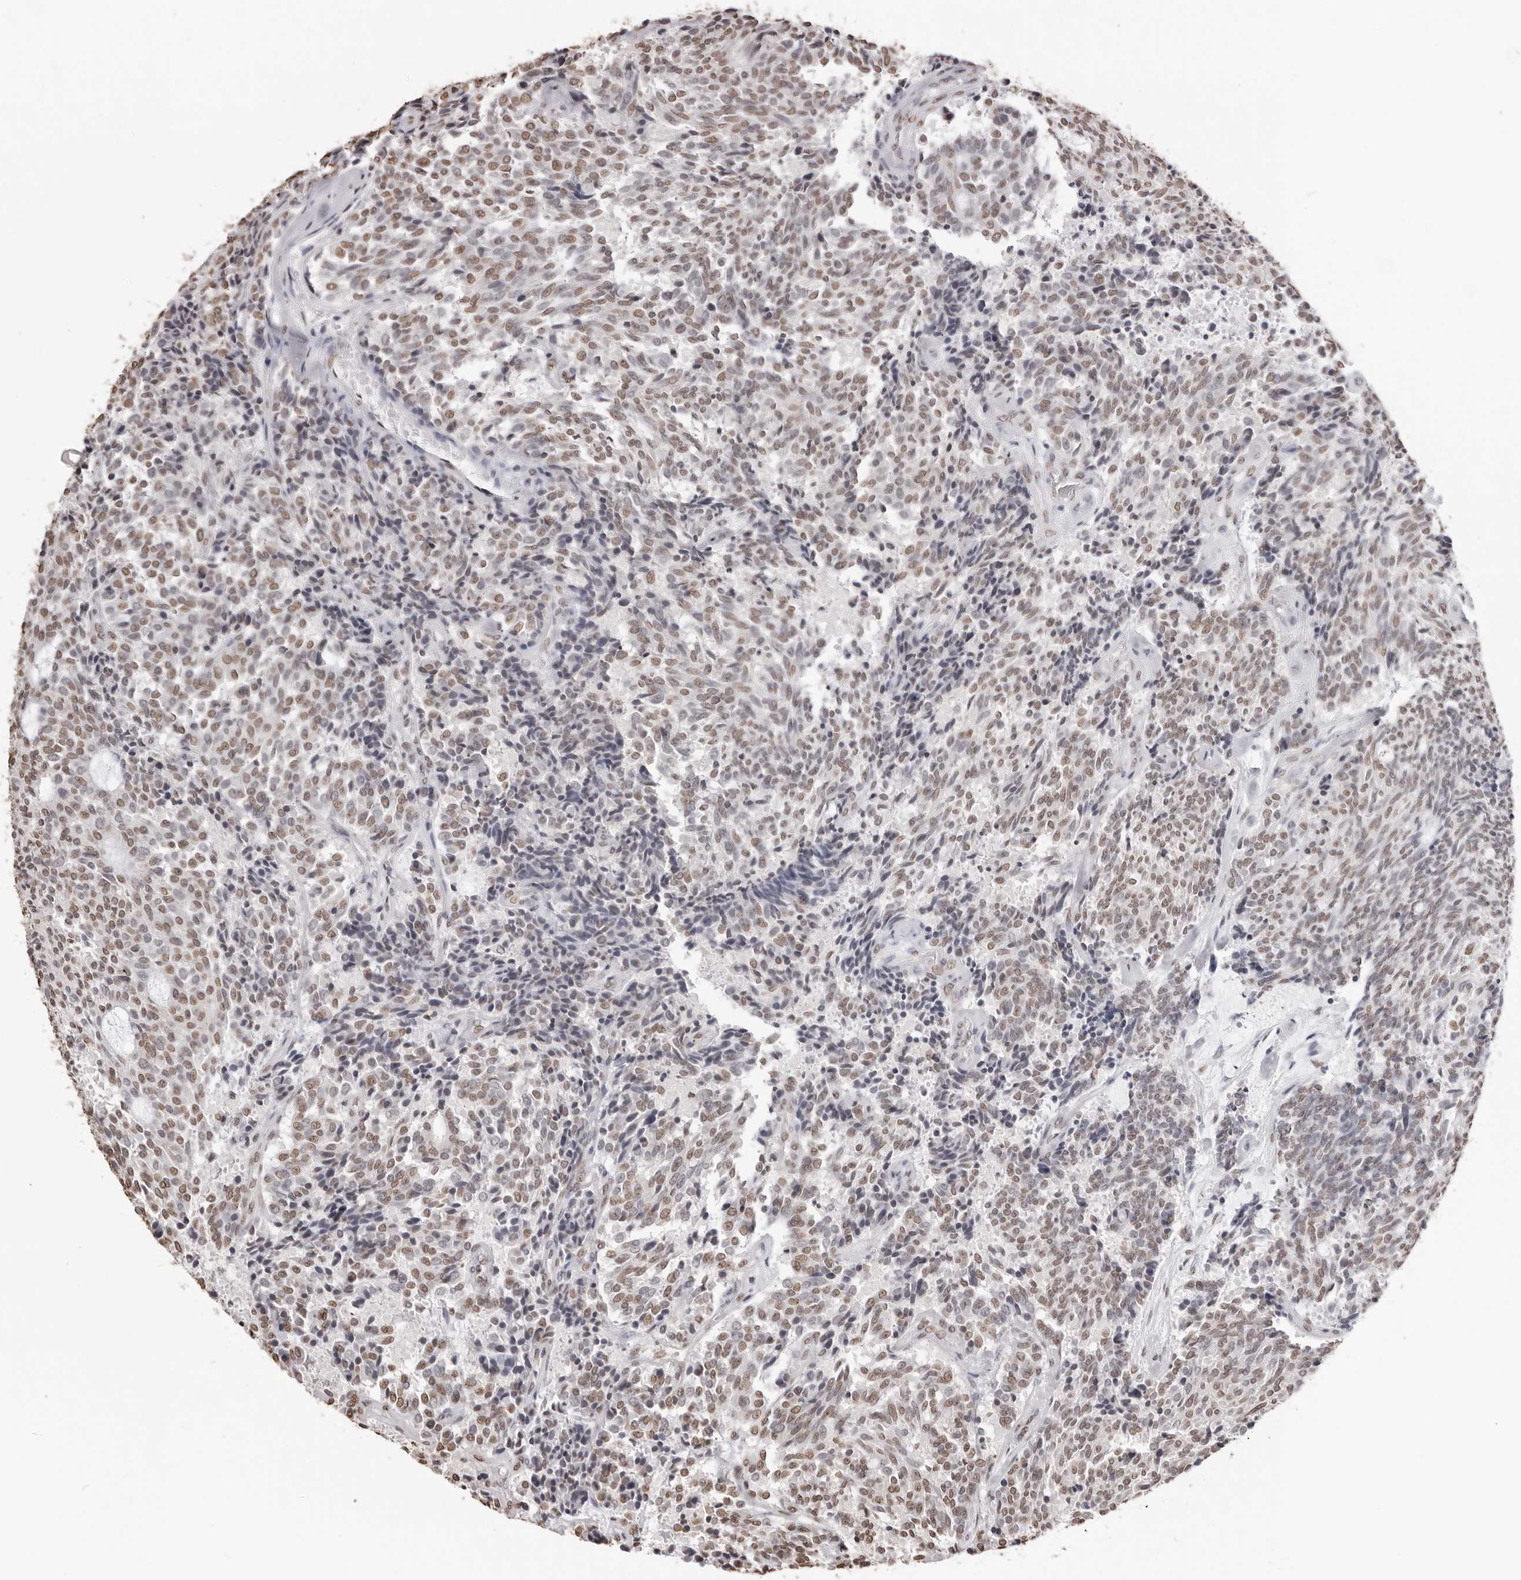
{"staining": {"intensity": "moderate", "quantity": ">75%", "location": "nuclear"}, "tissue": "carcinoid", "cell_type": "Tumor cells", "image_type": "cancer", "snomed": [{"axis": "morphology", "description": "Carcinoid, malignant, NOS"}, {"axis": "topography", "description": "Pancreas"}], "caption": "Immunohistochemical staining of human malignant carcinoid displays medium levels of moderate nuclear expression in about >75% of tumor cells. (DAB (3,3'-diaminobenzidine) = brown stain, brightfield microscopy at high magnification).", "gene": "OLIG3", "patient": {"sex": "female", "age": 54}}